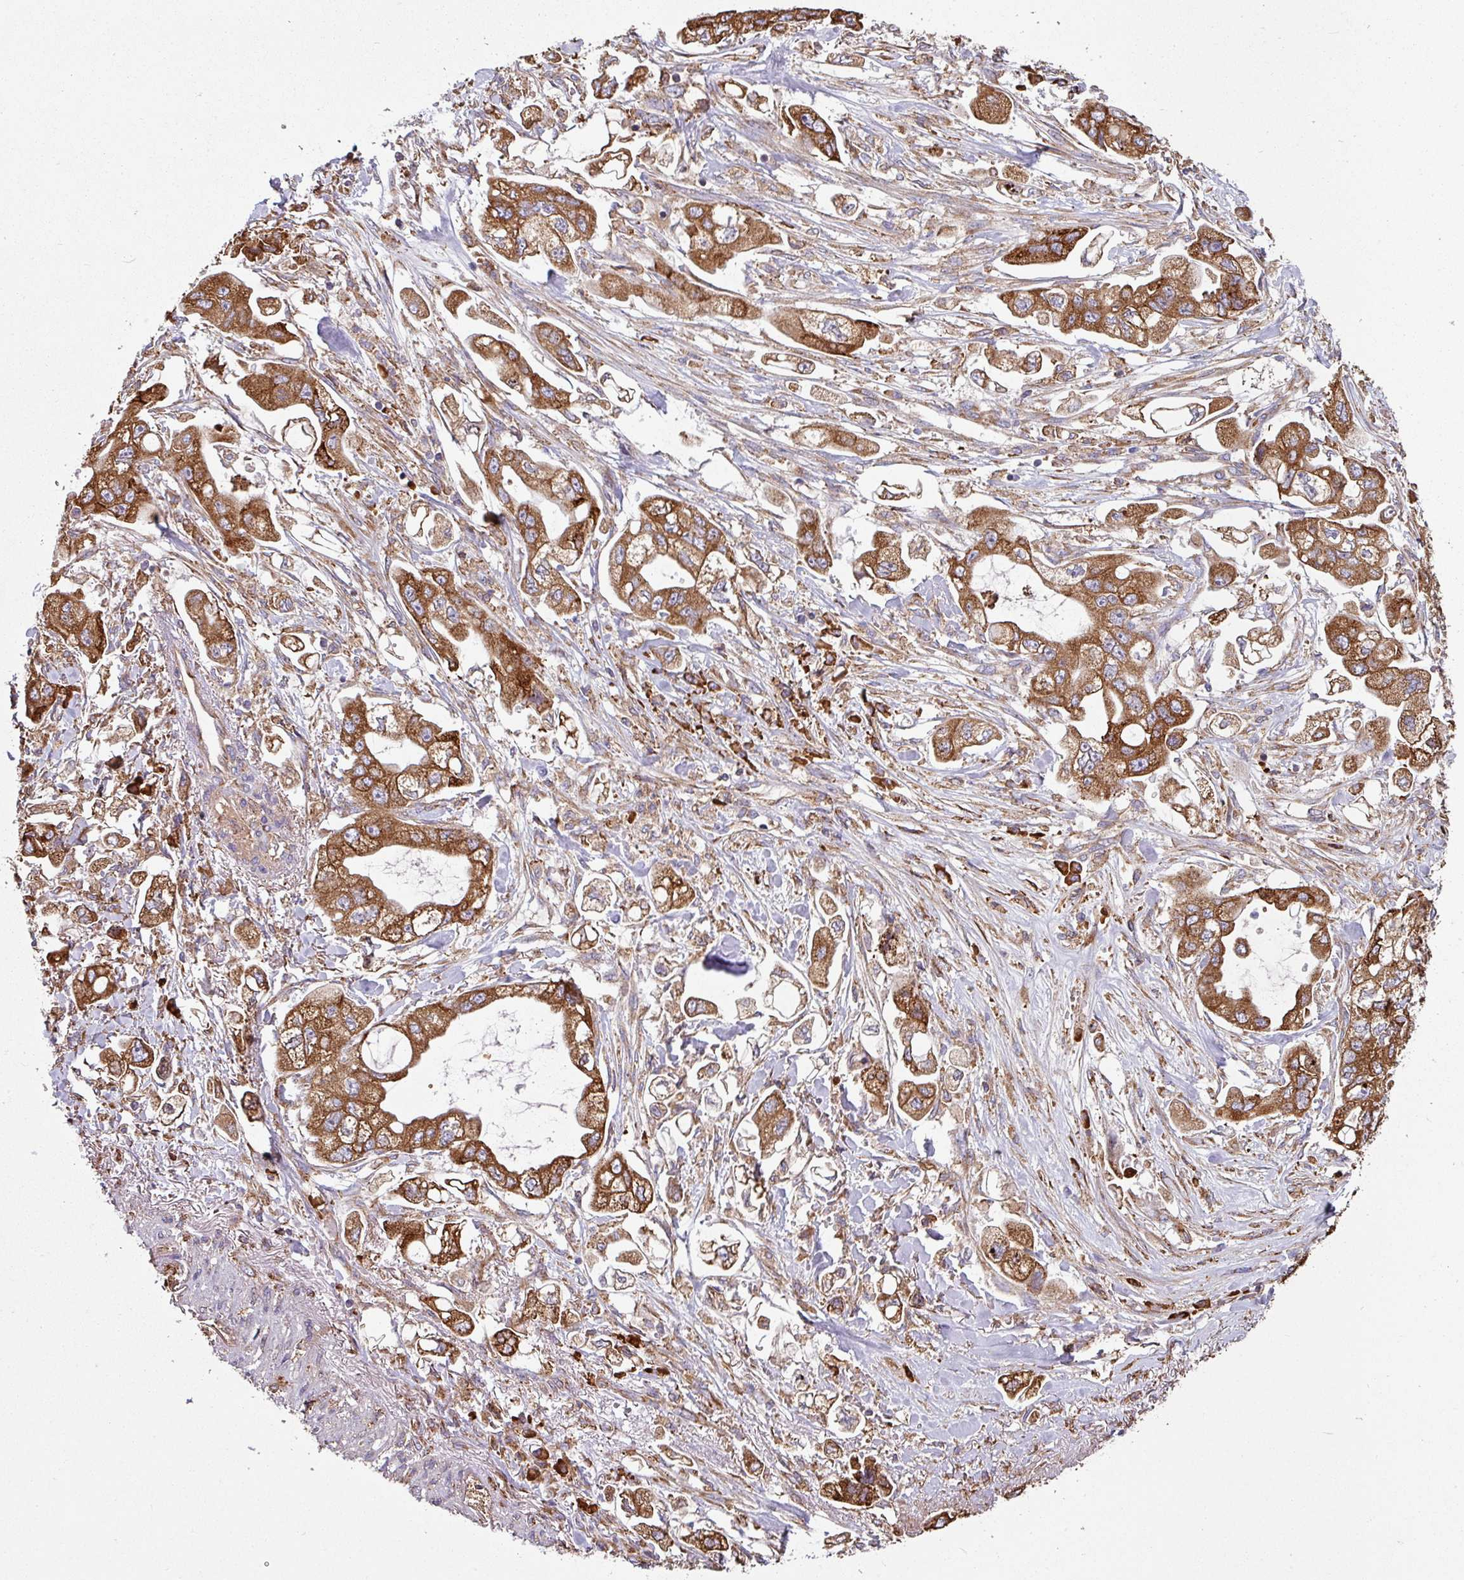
{"staining": {"intensity": "strong", "quantity": ">75%", "location": "cytoplasmic/membranous"}, "tissue": "stomach cancer", "cell_type": "Tumor cells", "image_type": "cancer", "snomed": [{"axis": "morphology", "description": "Adenocarcinoma, NOS"}, {"axis": "topography", "description": "Stomach"}], "caption": "A high amount of strong cytoplasmic/membranous staining is seen in approximately >75% of tumor cells in stomach adenocarcinoma tissue.", "gene": "FAT4", "patient": {"sex": "male", "age": 62}}